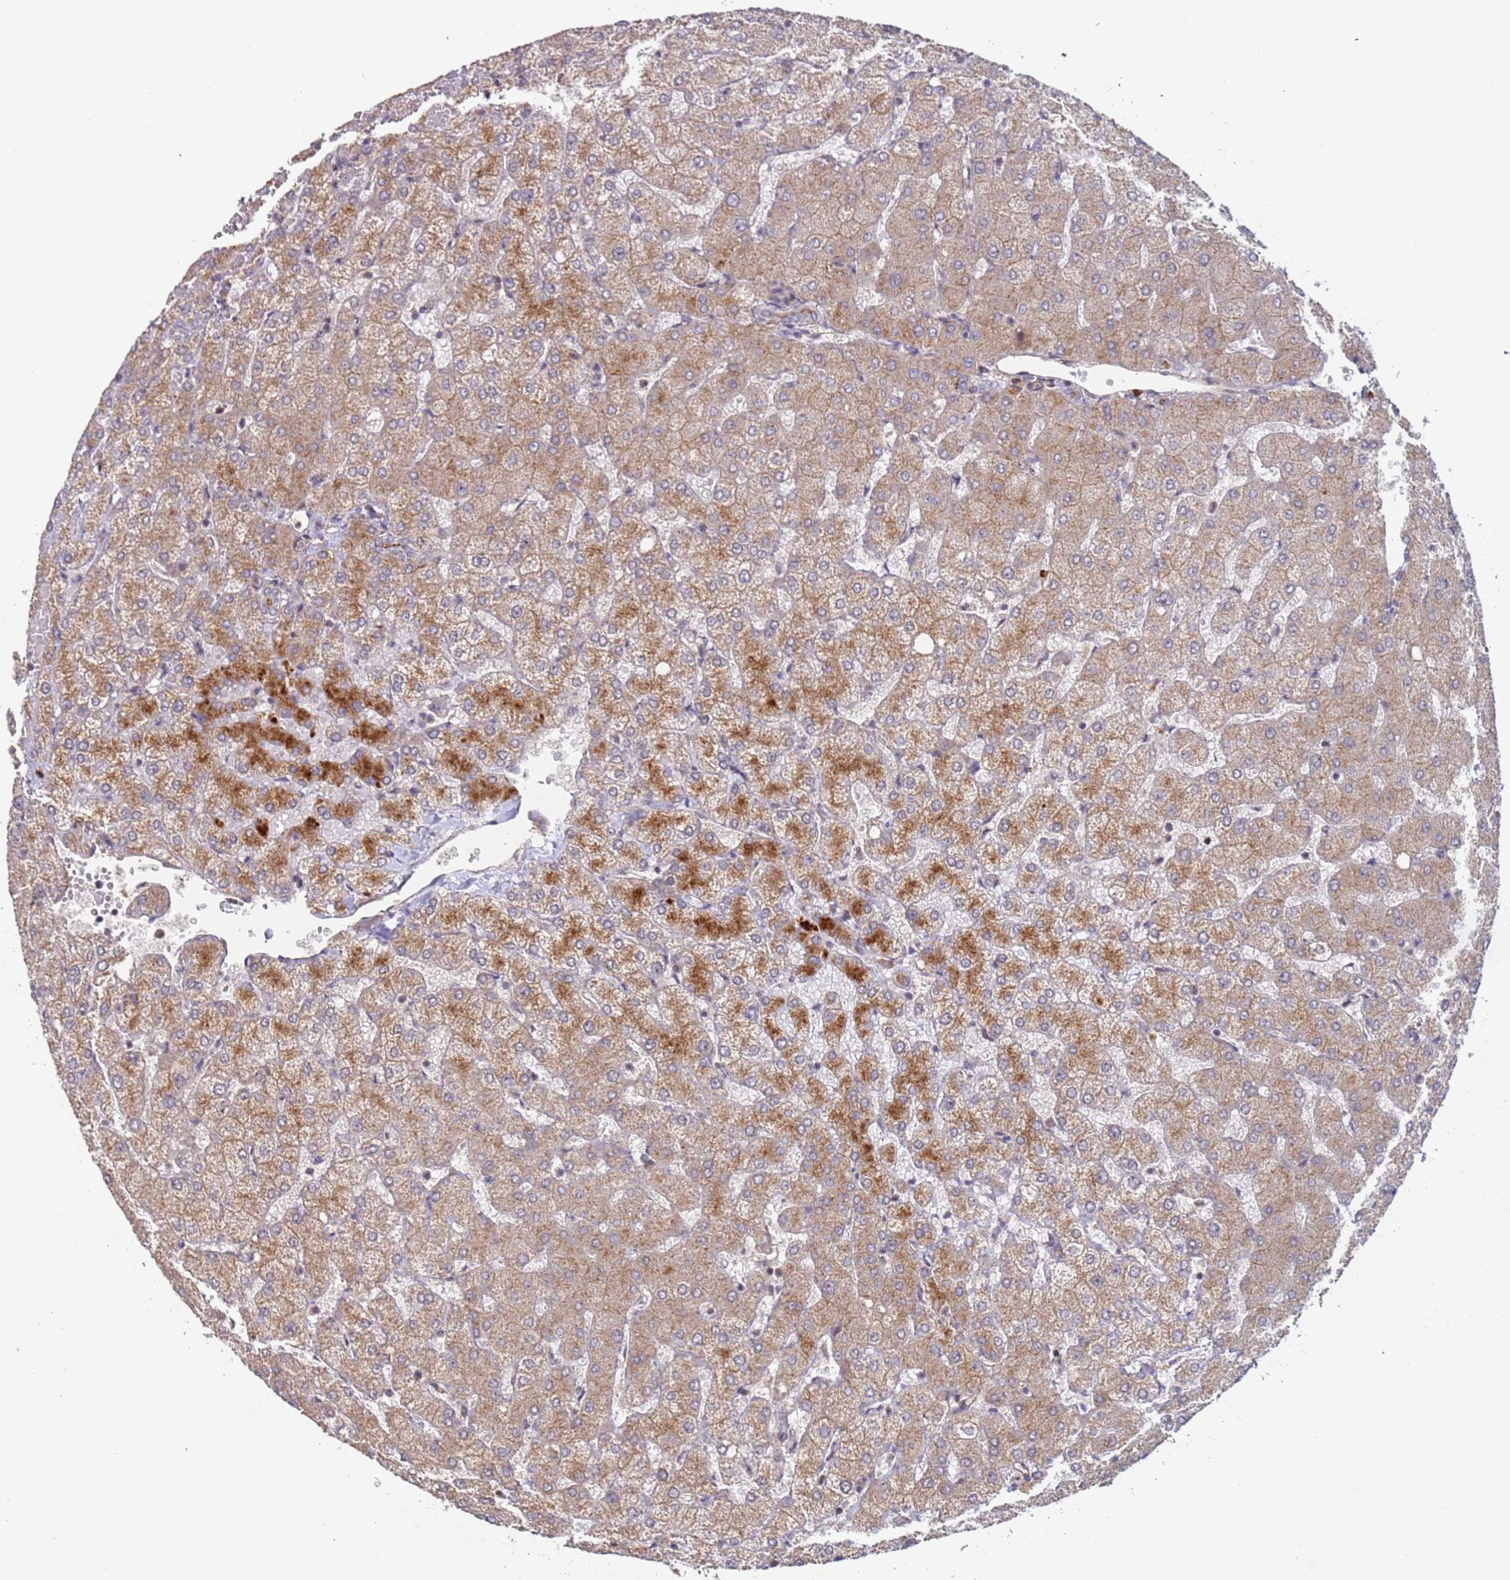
{"staining": {"intensity": "moderate", "quantity": "<25%", "location": "cytoplasmic/membranous"}, "tissue": "liver", "cell_type": "Cholangiocytes", "image_type": "normal", "snomed": [{"axis": "morphology", "description": "Normal tissue, NOS"}, {"axis": "topography", "description": "Liver"}], "caption": "This micrograph exhibits immunohistochemistry (IHC) staining of benign liver, with low moderate cytoplasmic/membranous positivity in approximately <25% of cholangiocytes.", "gene": "KANSL1L", "patient": {"sex": "female", "age": 54}}